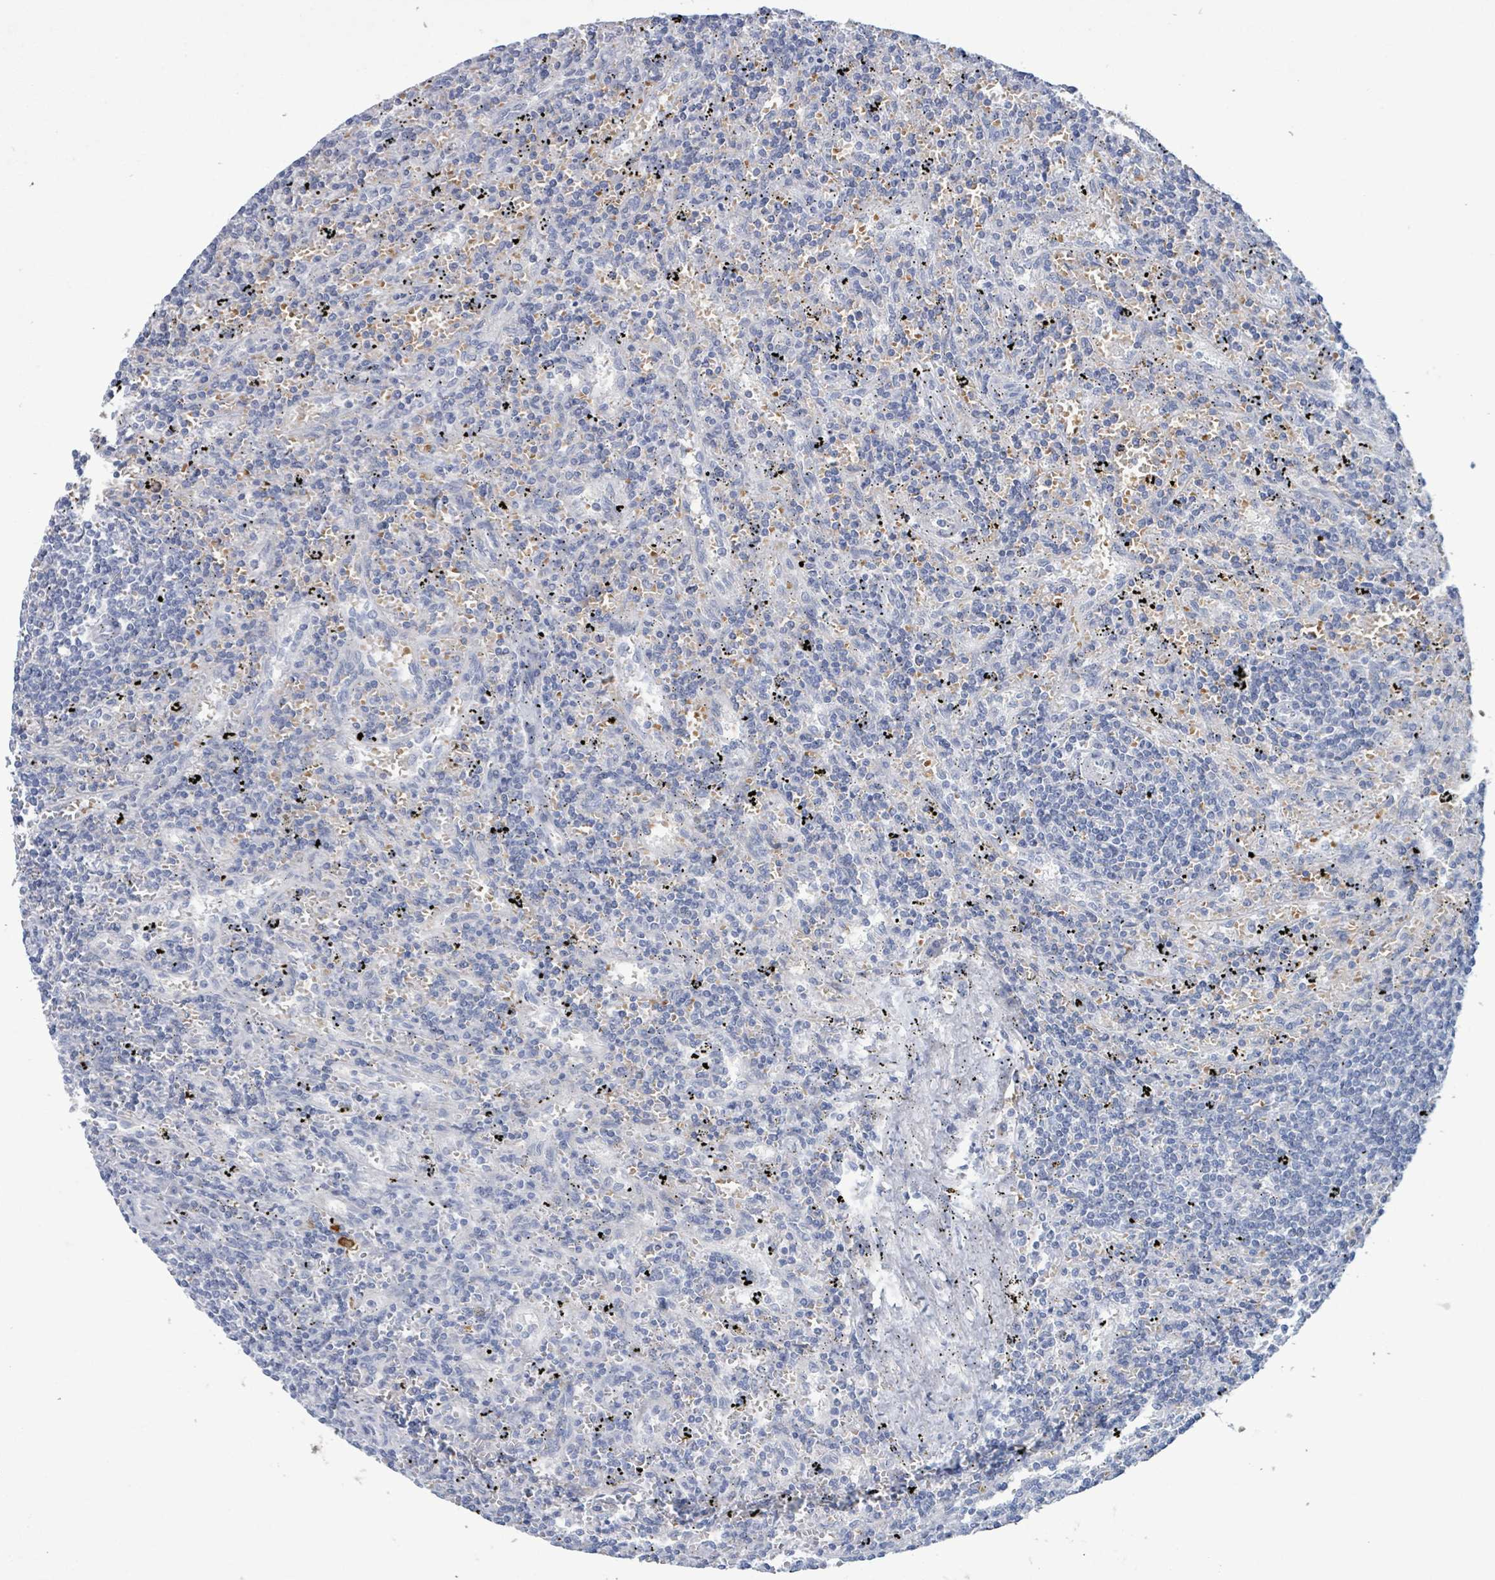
{"staining": {"intensity": "negative", "quantity": "none", "location": "none"}, "tissue": "lymphoma", "cell_type": "Tumor cells", "image_type": "cancer", "snomed": [{"axis": "morphology", "description": "Malignant lymphoma, non-Hodgkin's type, Low grade"}, {"axis": "topography", "description": "Spleen"}], "caption": "Immunohistochemical staining of human lymphoma demonstrates no significant expression in tumor cells.", "gene": "PKLR", "patient": {"sex": "male", "age": 76}}